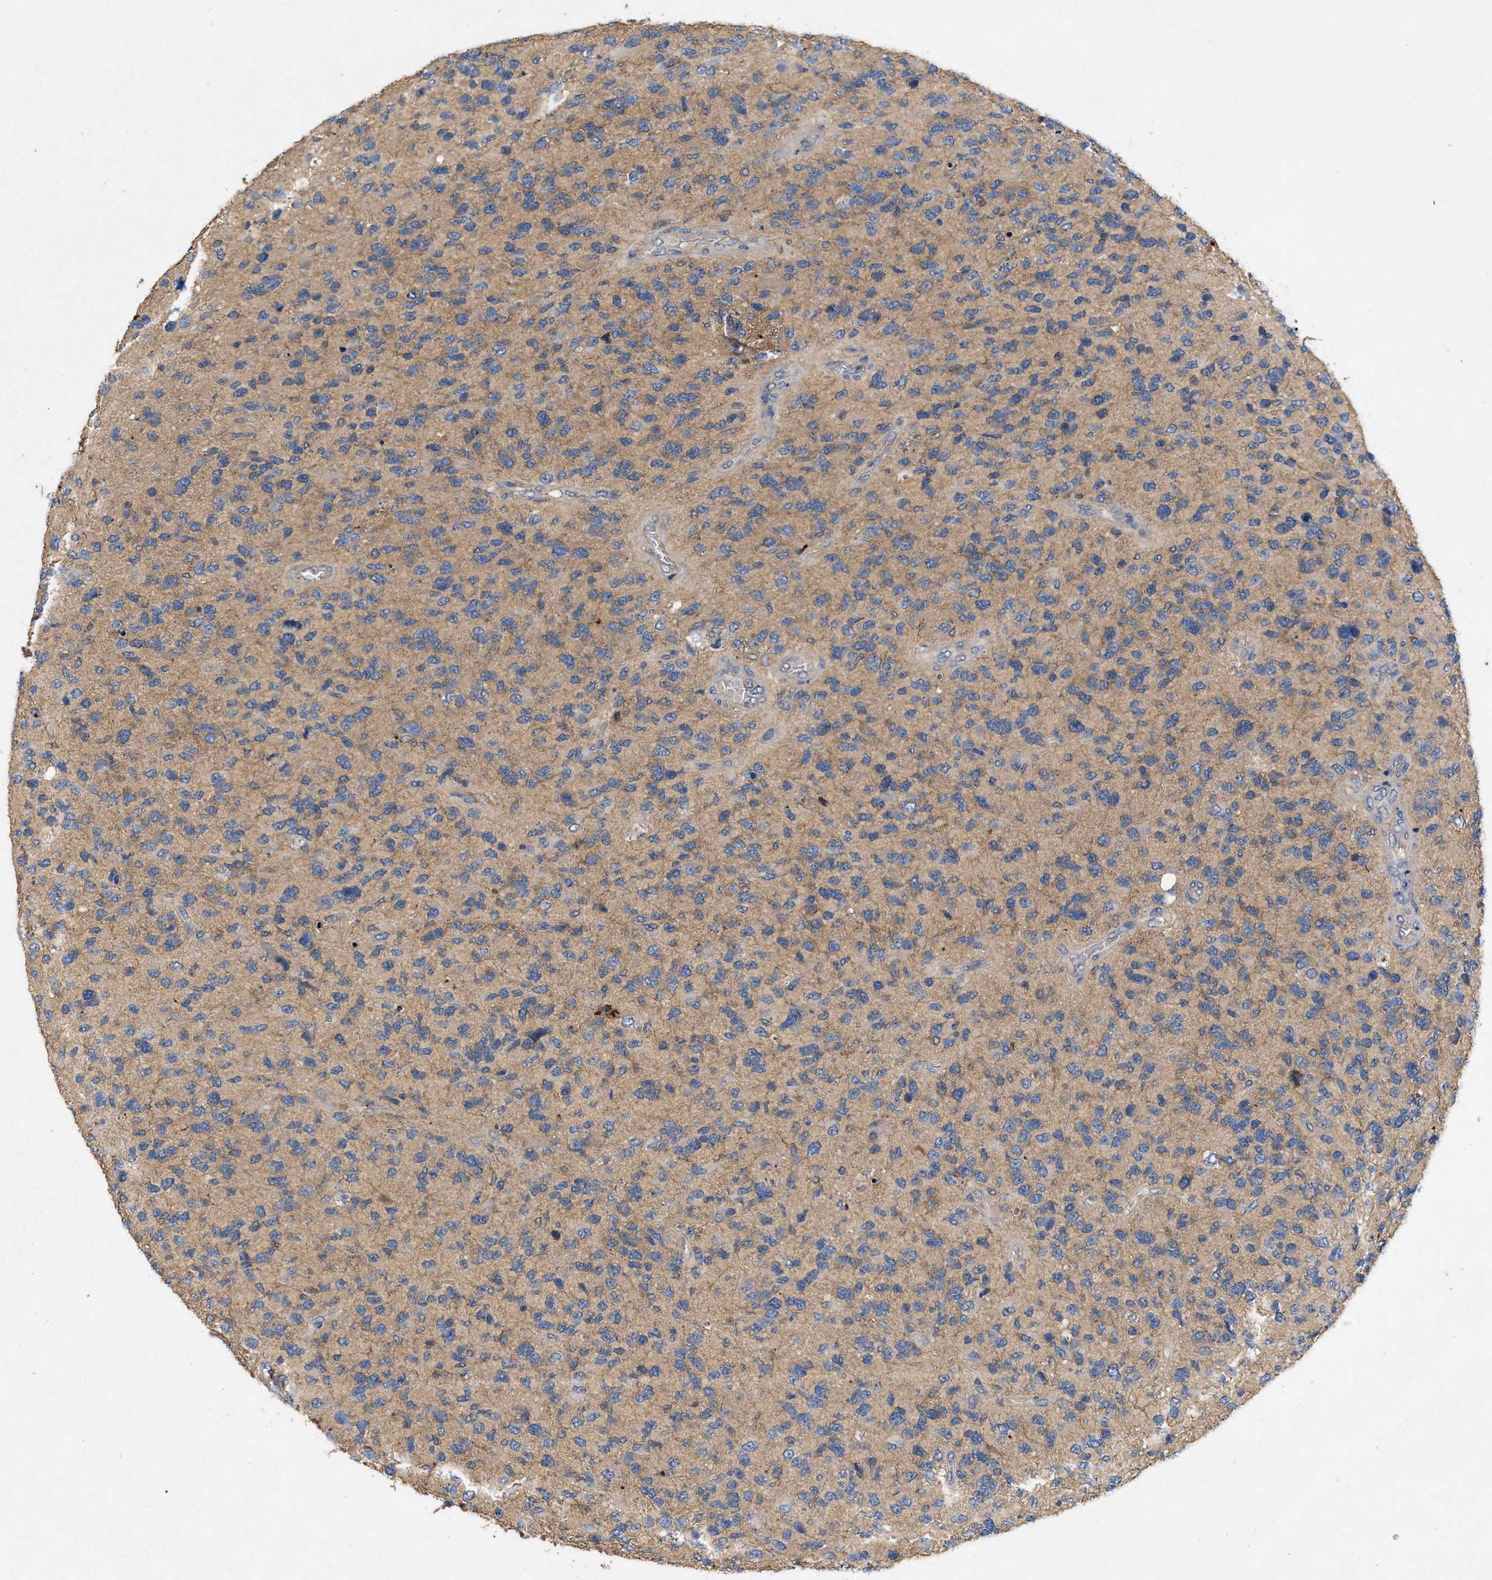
{"staining": {"intensity": "weak", "quantity": "25%-75%", "location": "cytoplasmic/membranous"}, "tissue": "glioma", "cell_type": "Tumor cells", "image_type": "cancer", "snomed": [{"axis": "morphology", "description": "Glioma, malignant, High grade"}, {"axis": "topography", "description": "Brain"}], "caption": "DAB immunohistochemical staining of malignant glioma (high-grade) reveals weak cytoplasmic/membranous protein staining in about 25%-75% of tumor cells. The protein is stained brown, and the nuclei are stained in blue (DAB (3,3'-diaminobenzidine) IHC with brightfield microscopy, high magnification).", "gene": "LPAR2", "patient": {"sex": "female", "age": 58}}